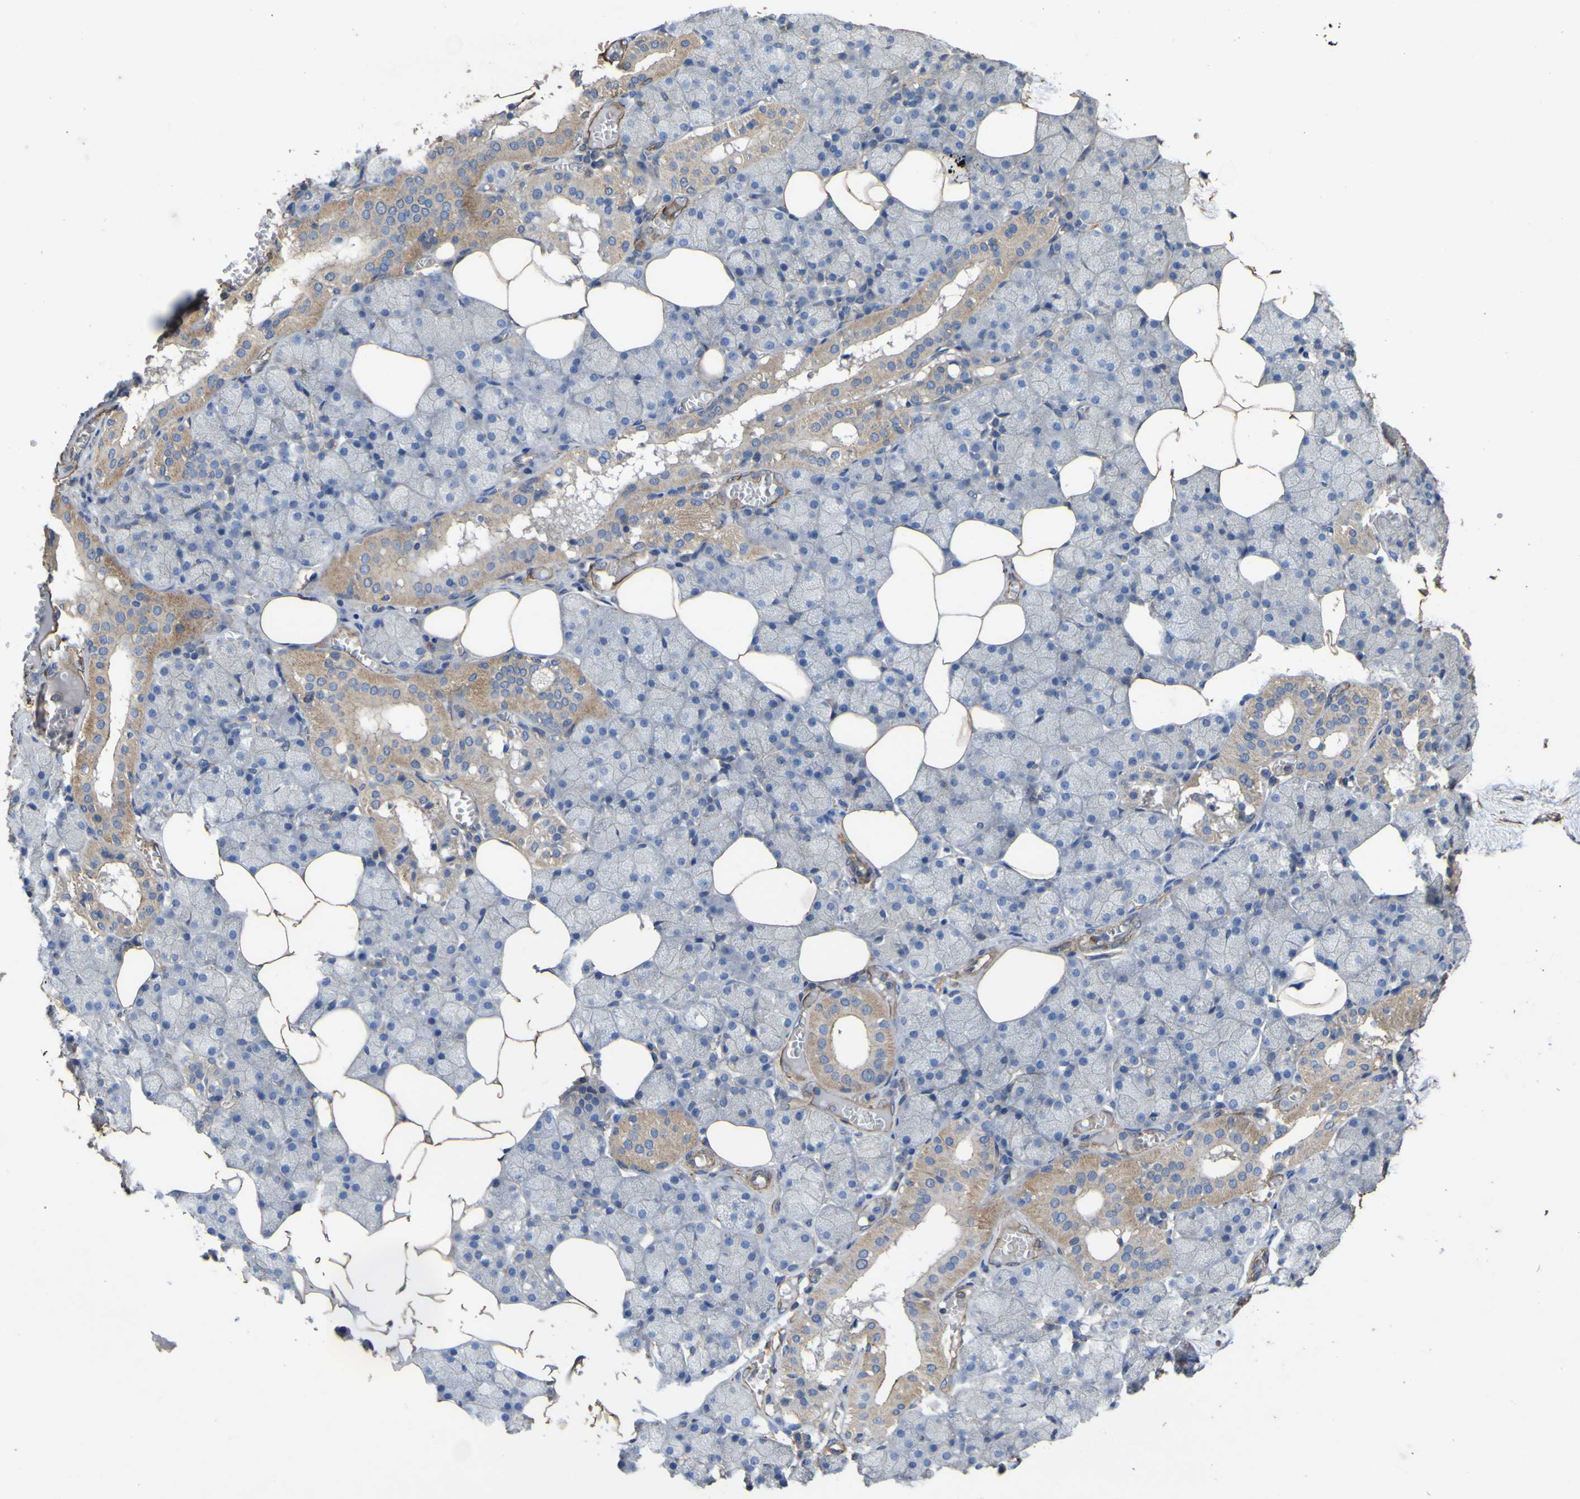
{"staining": {"intensity": "weak", "quantity": ">75%", "location": "cytoplasmic/membranous"}, "tissue": "salivary gland", "cell_type": "Glandular cells", "image_type": "normal", "snomed": [{"axis": "morphology", "description": "Normal tissue, NOS"}, {"axis": "topography", "description": "Salivary gland"}], "caption": "This photomicrograph exhibits unremarkable salivary gland stained with immunohistochemistry to label a protein in brown. The cytoplasmic/membranous of glandular cells show weak positivity for the protein. Nuclei are counter-stained blue.", "gene": "TNFSF15", "patient": {"sex": "male", "age": 62}}